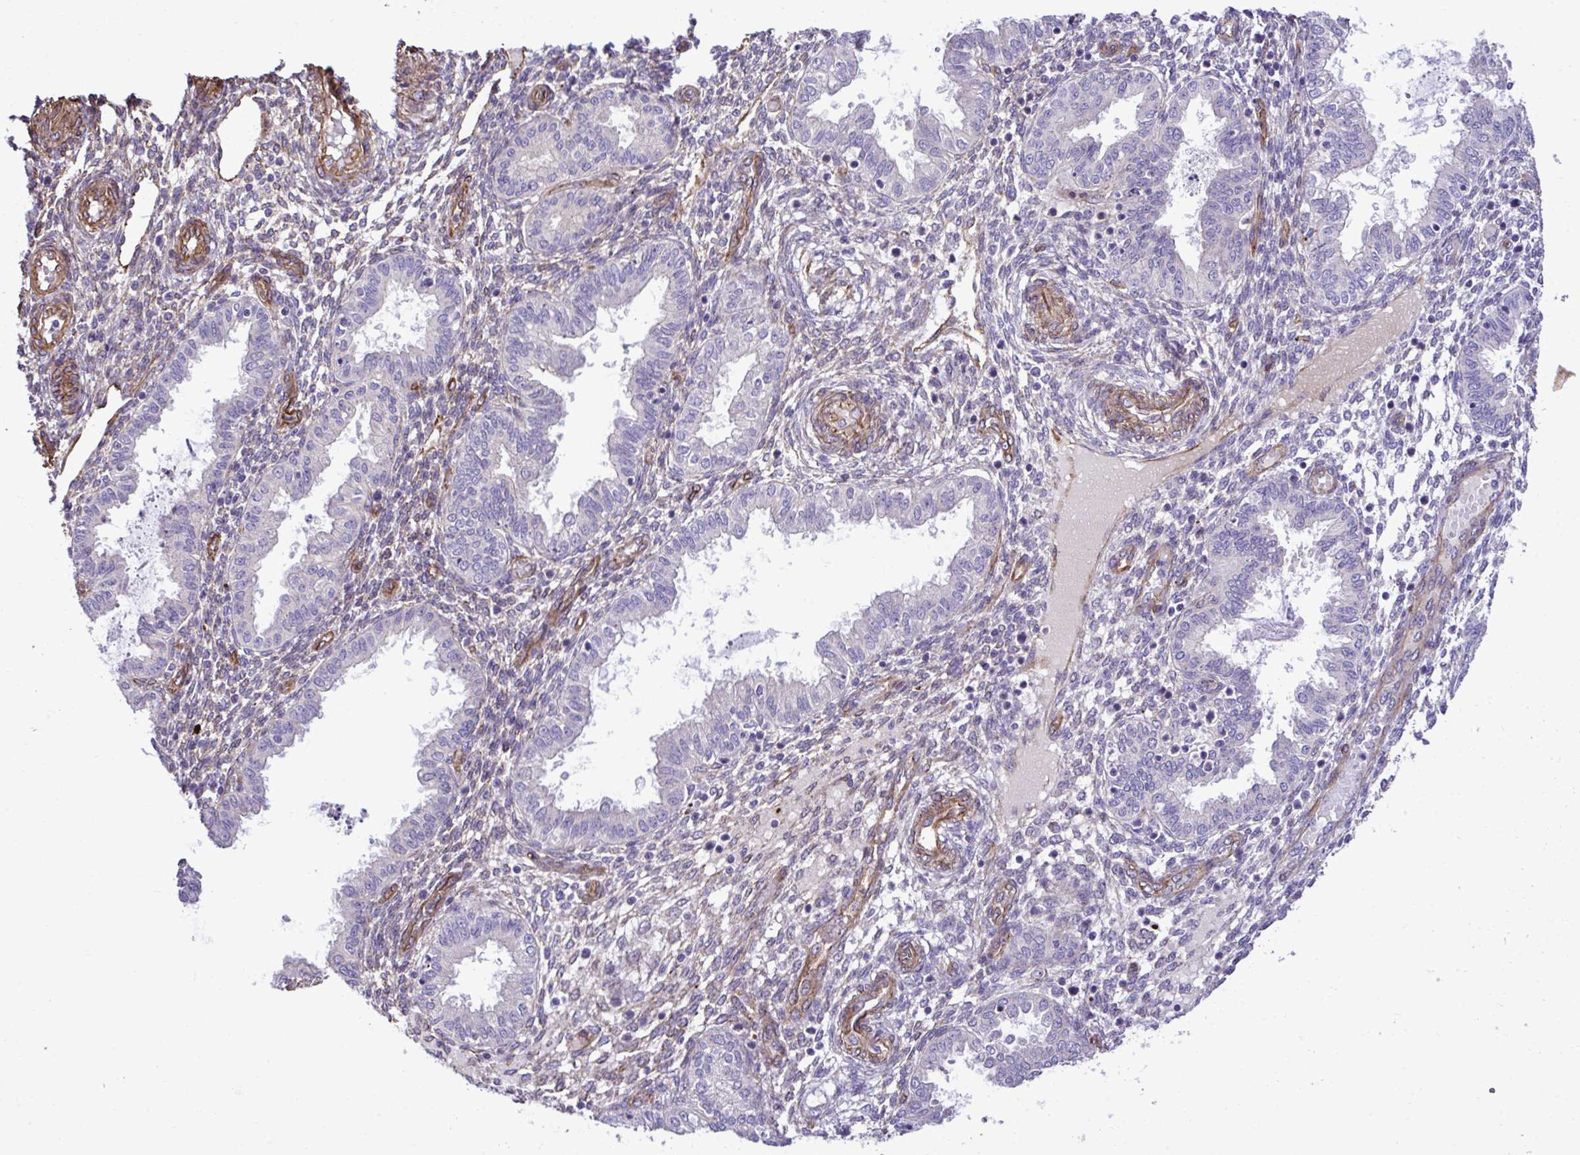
{"staining": {"intensity": "weak", "quantity": "<25%", "location": "cytoplasmic/membranous"}, "tissue": "endometrium", "cell_type": "Cells in endometrial stroma", "image_type": "normal", "snomed": [{"axis": "morphology", "description": "Normal tissue, NOS"}, {"axis": "topography", "description": "Endometrium"}], "caption": "DAB (3,3'-diaminobenzidine) immunohistochemical staining of normal human endometrium shows no significant positivity in cells in endometrial stroma.", "gene": "TRIM52", "patient": {"sex": "female", "age": 33}}